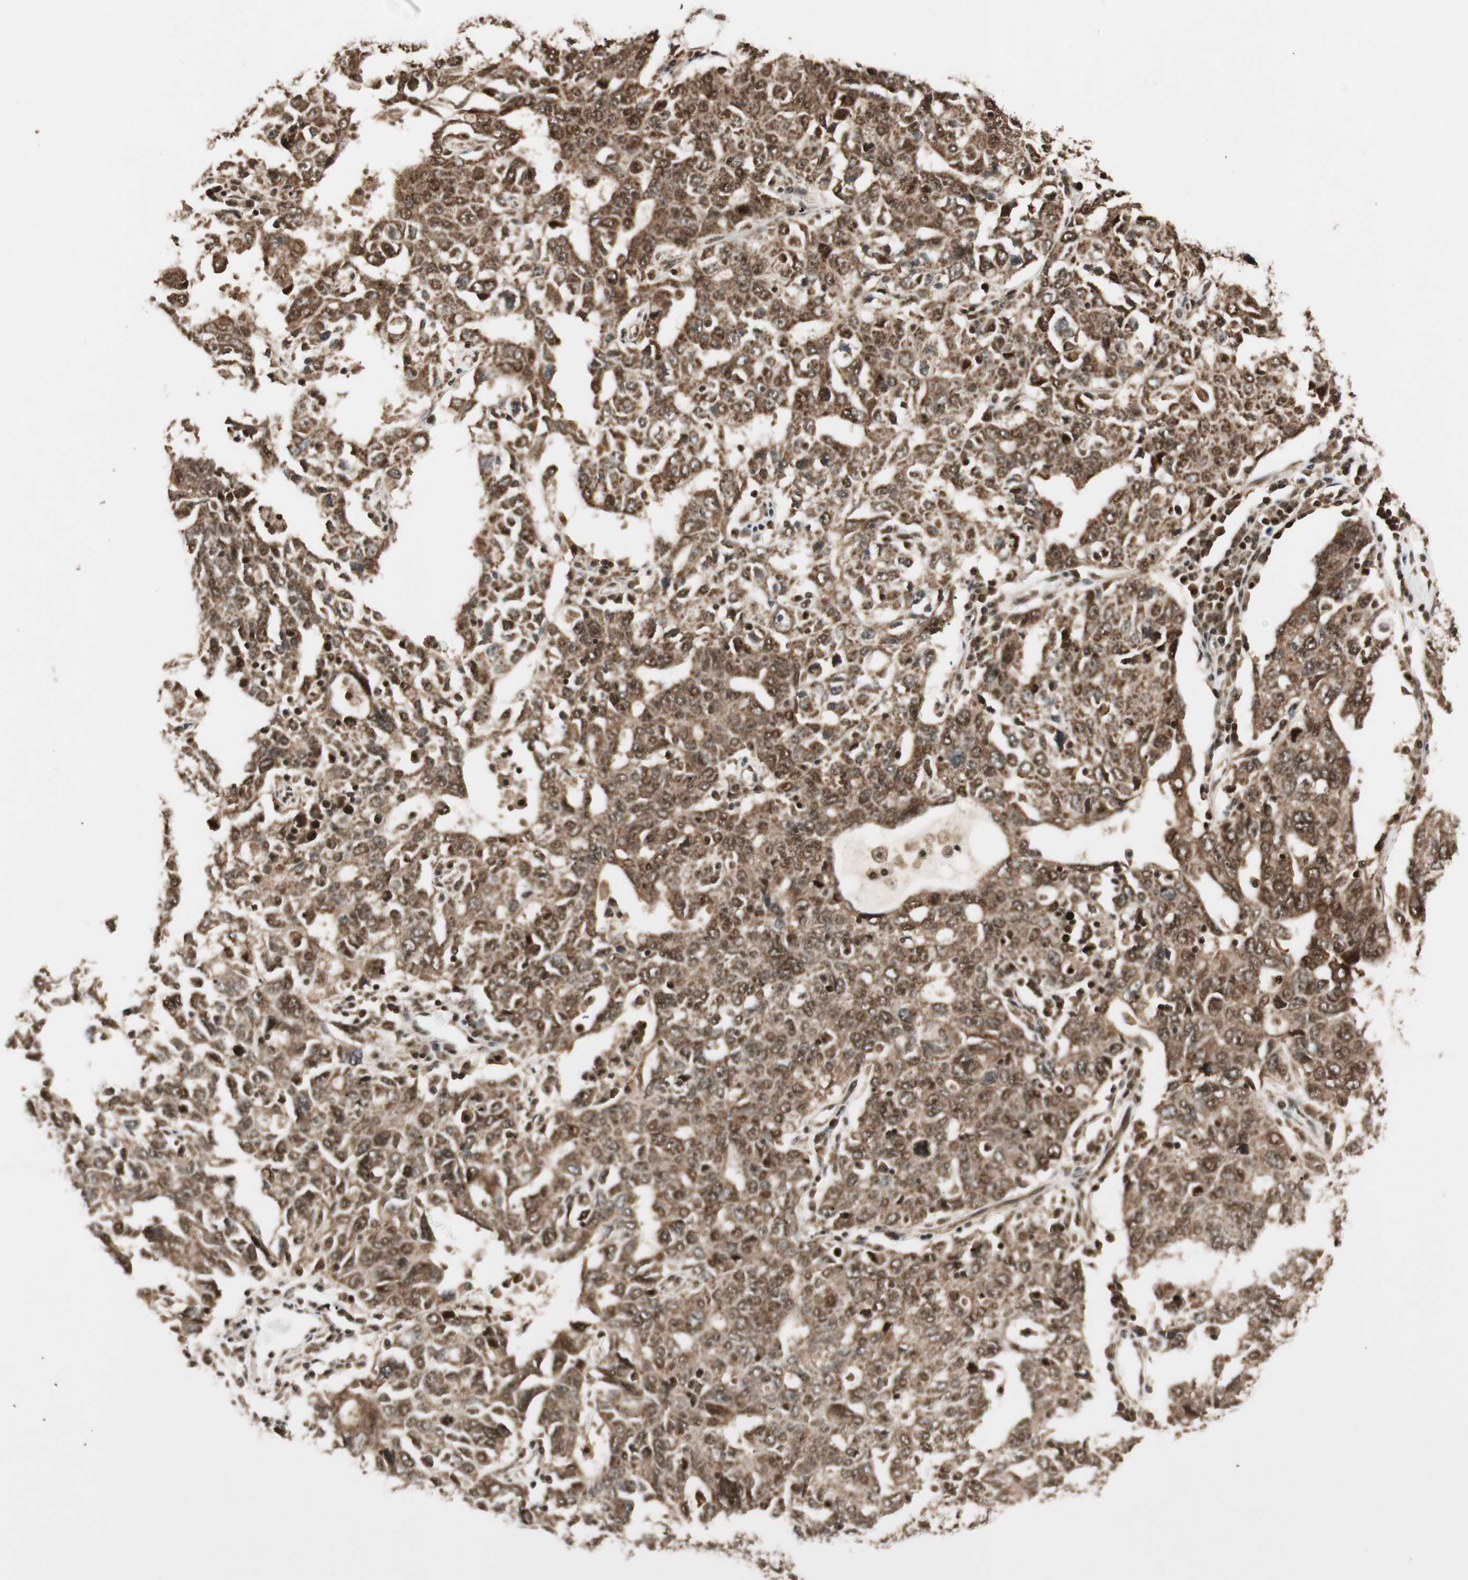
{"staining": {"intensity": "strong", "quantity": ">75%", "location": "cytoplasmic/membranous,nuclear"}, "tissue": "ovarian cancer", "cell_type": "Tumor cells", "image_type": "cancer", "snomed": [{"axis": "morphology", "description": "Carcinoma, endometroid"}, {"axis": "topography", "description": "Ovary"}], "caption": "High-magnification brightfield microscopy of endometroid carcinoma (ovarian) stained with DAB (3,3'-diaminobenzidine) (brown) and counterstained with hematoxylin (blue). tumor cells exhibit strong cytoplasmic/membranous and nuclear staining is present in about>75% of cells. The protein is shown in brown color, while the nuclei are stained blue.", "gene": "RPA3", "patient": {"sex": "female", "age": 62}}